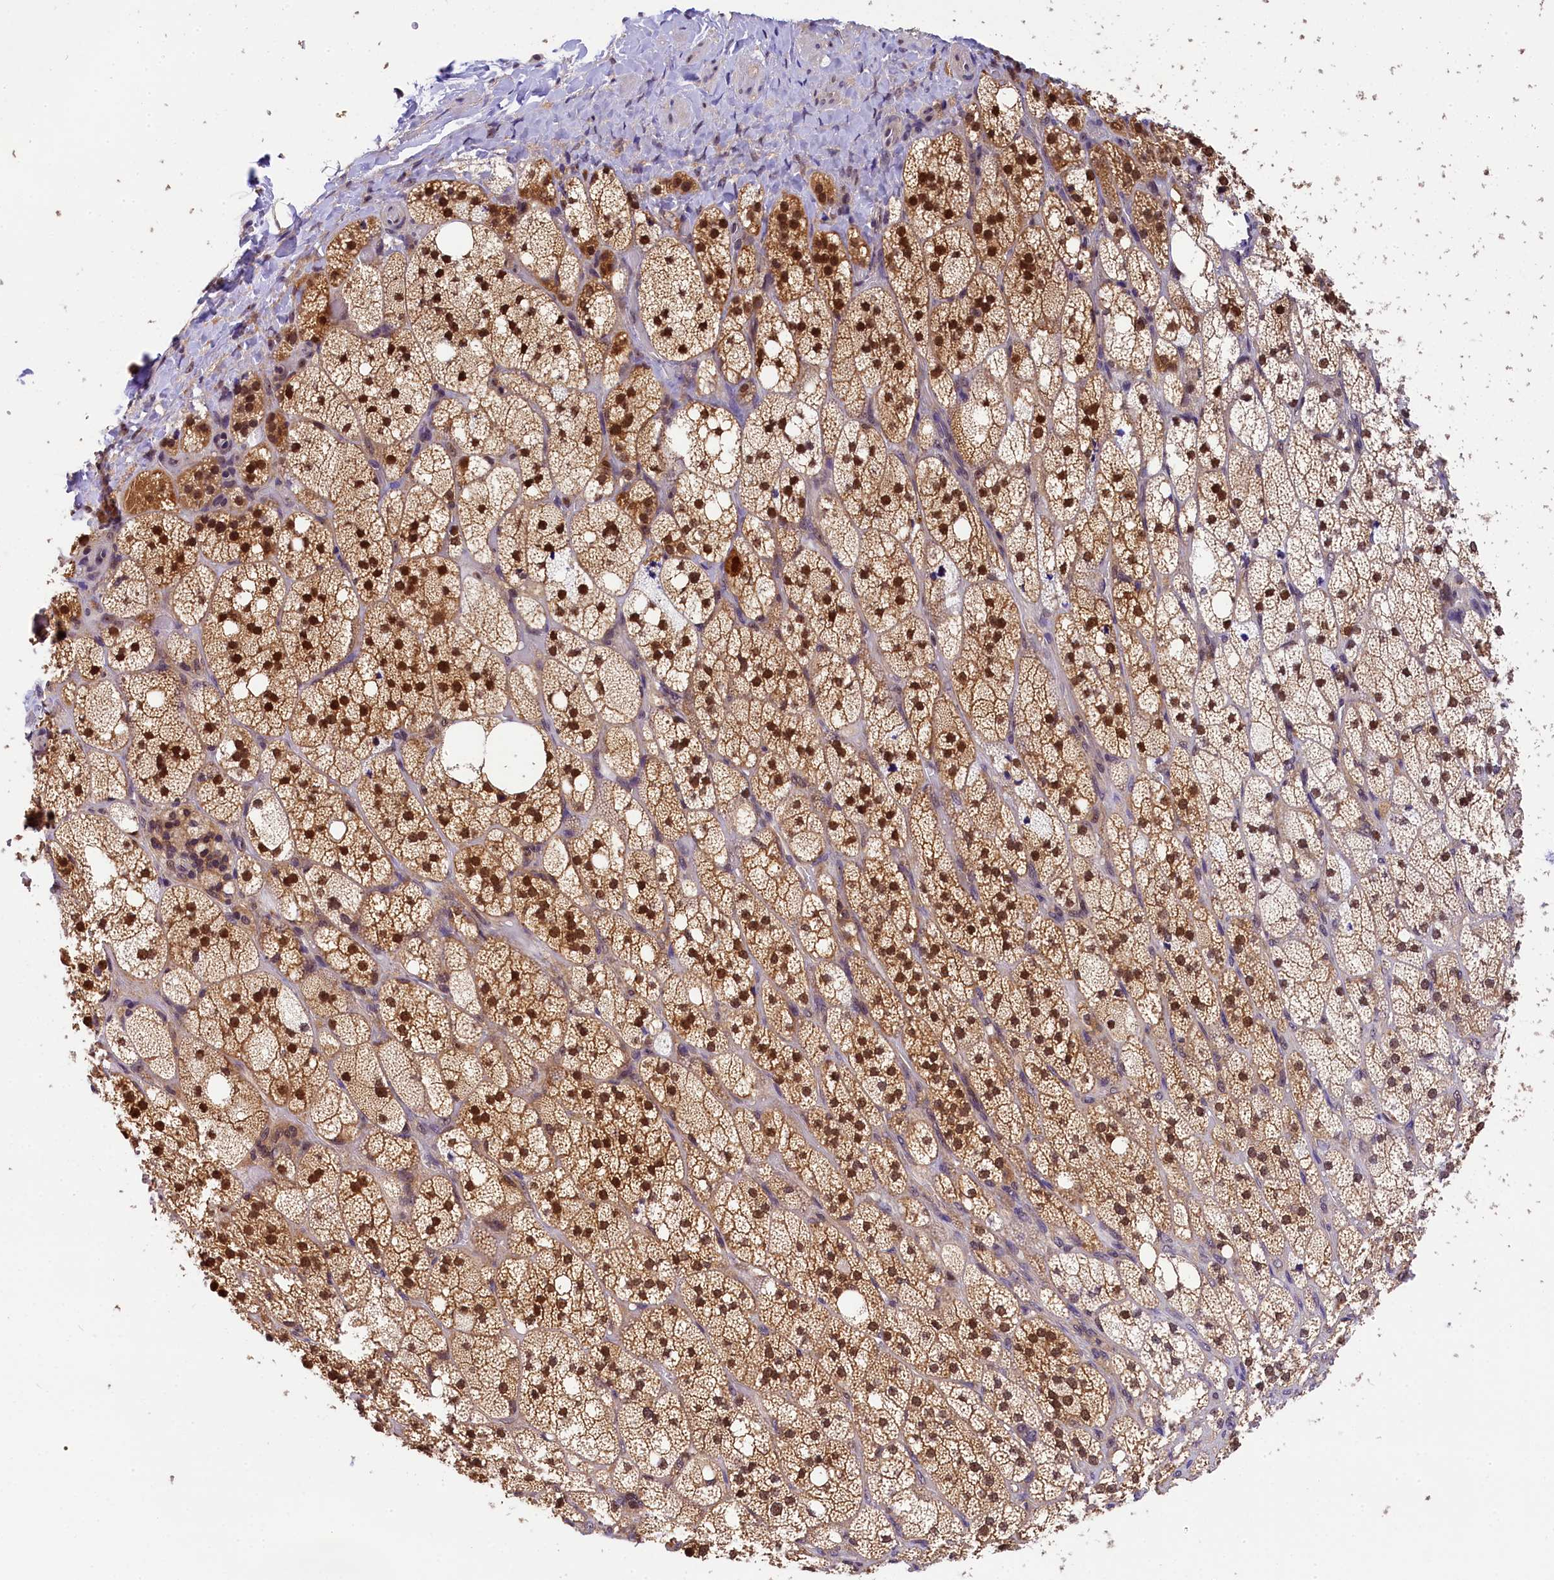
{"staining": {"intensity": "strong", "quantity": ">75%", "location": "cytoplasmic/membranous,nuclear"}, "tissue": "adrenal gland", "cell_type": "Glandular cells", "image_type": "normal", "snomed": [{"axis": "morphology", "description": "Normal tissue, NOS"}, {"axis": "topography", "description": "Adrenal gland"}], "caption": "Immunohistochemistry (IHC) image of unremarkable adrenal gland stained for a protein (brown), which displays high levels of strong cytoplasmic/membranous,nuclear positivity in about >75% of glandular cells.", "gene": "EIF6", "patient": {"sex": "male", "age": 61}}